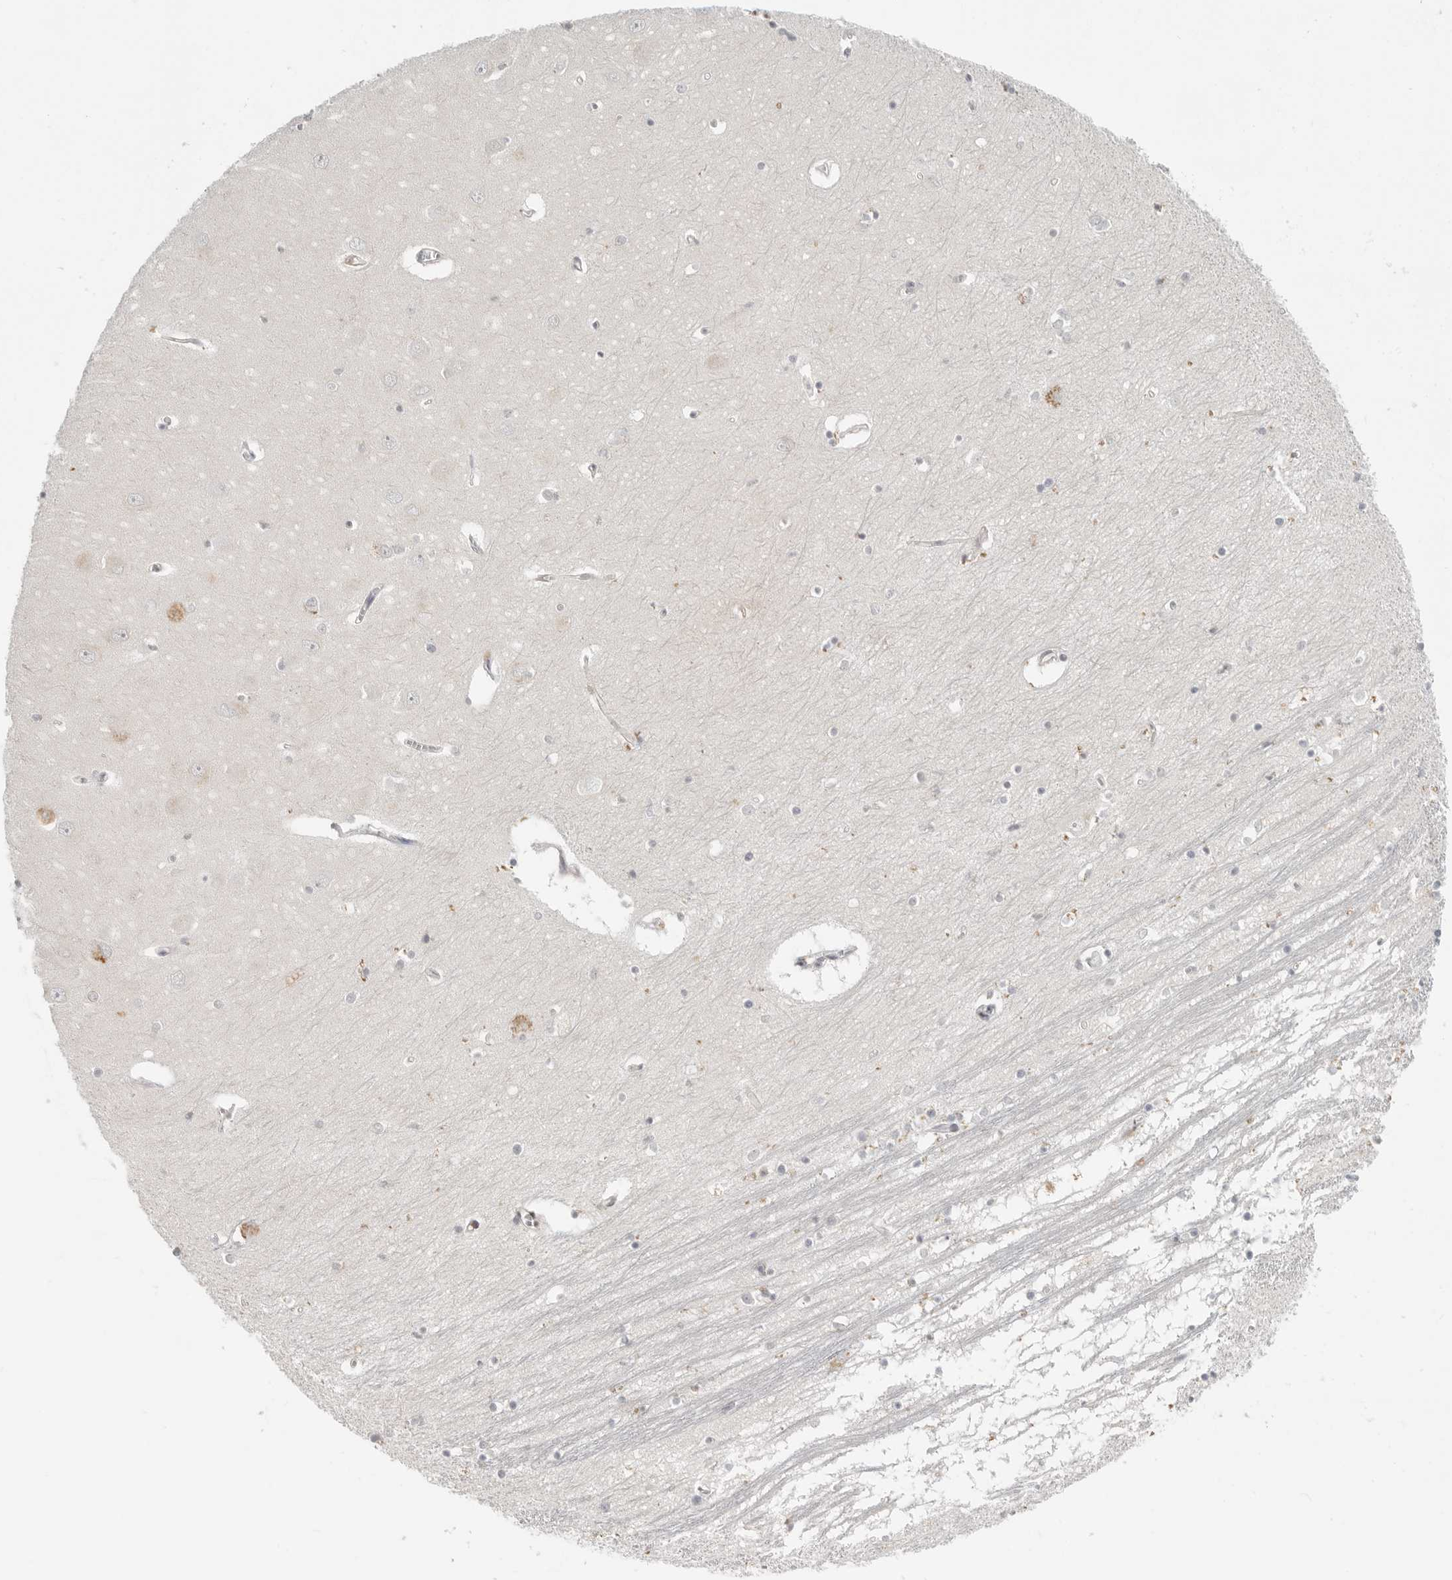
{"staining": {"intensity": "negative", "quantity": "none", "location": "none"}, "tissue": "hippocampus", "cell_type": "Glial cells", "image_type": "normal", "snomed": [{"axis": "morphology", "description": "Normal tissue, NOS"}, {"axis": "topography", "description": "Hippocampus"}], "caption": "The micrograph exhibits no significant positivity in glial cells of hippocampus.", "gene": "SH3KBP1", "patient": {"sex": "male", "age": 70}}